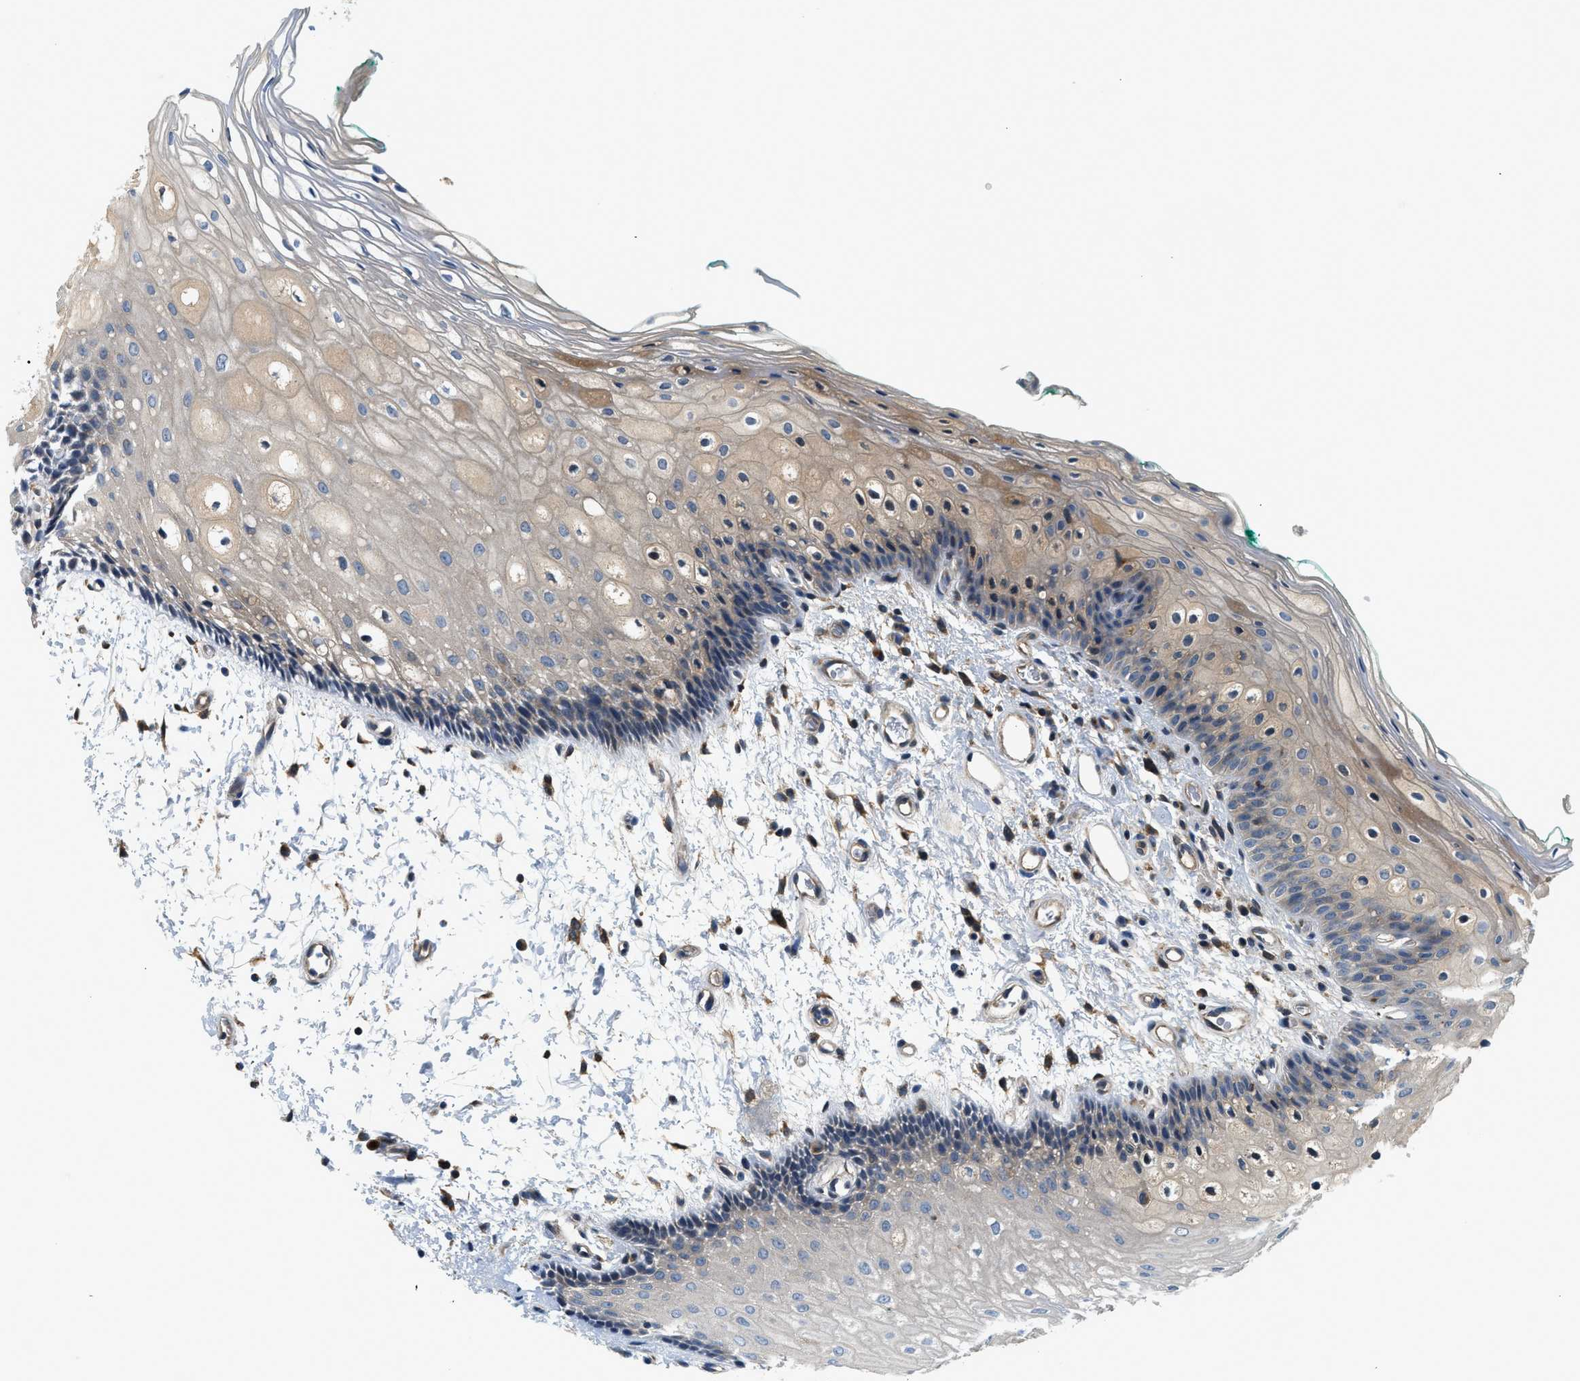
{"staining": {"intensity": "weak", "quantity": "<25%", "location": "cytoplasmic/membranous"}, "tissue": "oral mucosa", "cell_type": "Squamous epithelial cells", "image_type": "normal", "snomed": [{"axis": "morphology", "description": "Normal tissue, NOS"}, {"axis": "topography", "description": "Skeletal muscle"}, {"axis": "topography", "description": "Oral tissue"}, {"axis": "topography", "description": "Peripheral nerve tissue"}], "caption": "A high-resolution photomicrograph shows immunohistochemistry (IHC) staining of unremarkable oral mucosa, which shows no significant expression in squamous epithelial cells.", "gene": "KCNK1", "patient": {"sex": "female", "age": 84}}